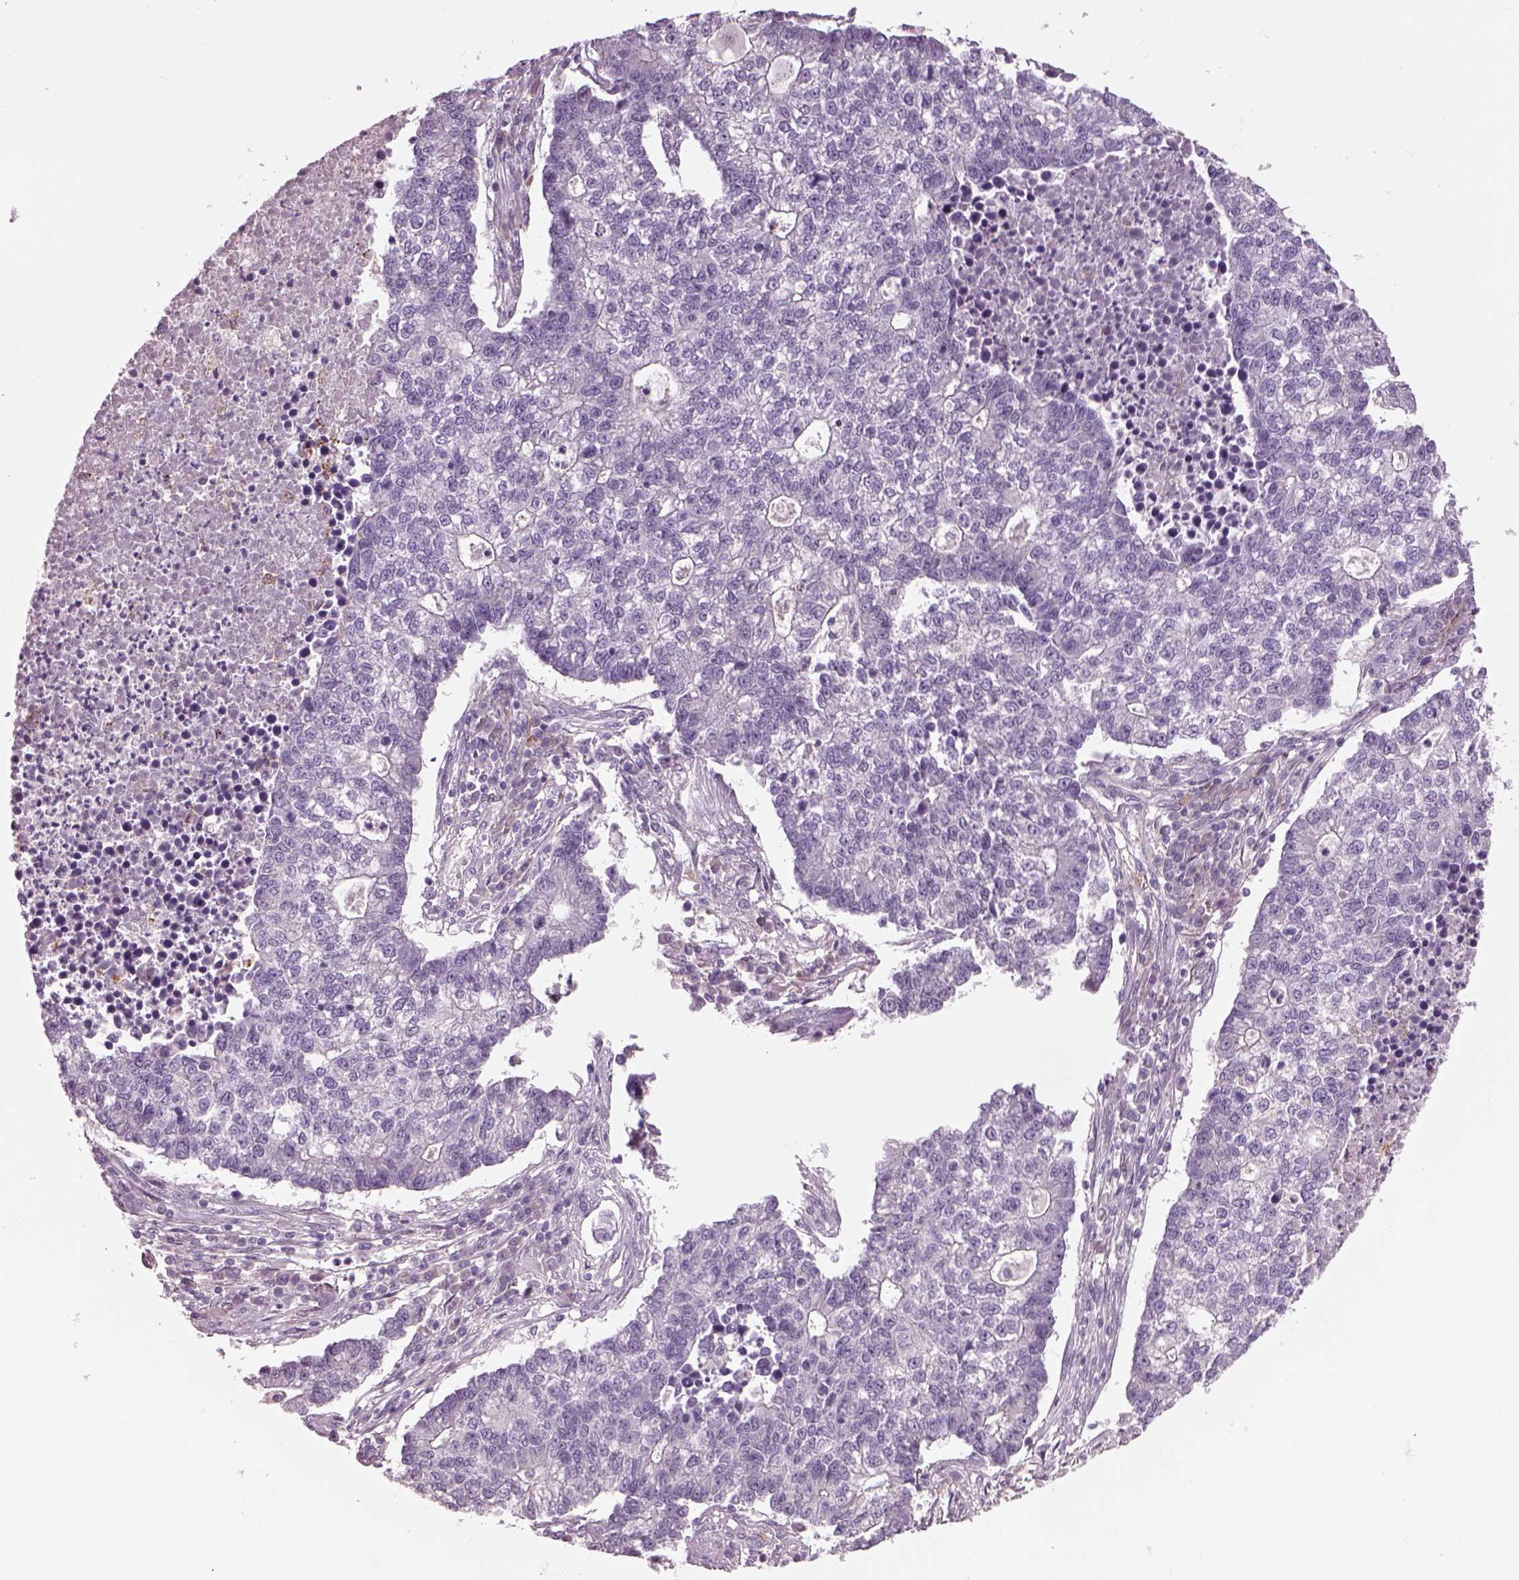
{"staining": {"intensity": "negative", "quantity": "none", "location": "none"}, "tissue": "lung cancer", "cell_type": "Tumor cells", "image_type": "cancer", "snomed": [{"axis": "morphology", "description": "Adenocarcinoma, NOS"}, {"axis": "topography", "description": "Lung"}], "caption": "The micrograph exhibits no significant expression in tumor cells of lung cancer.", "gene": "ADGRG5", "patient": {"sex": "male", "age": 57}}